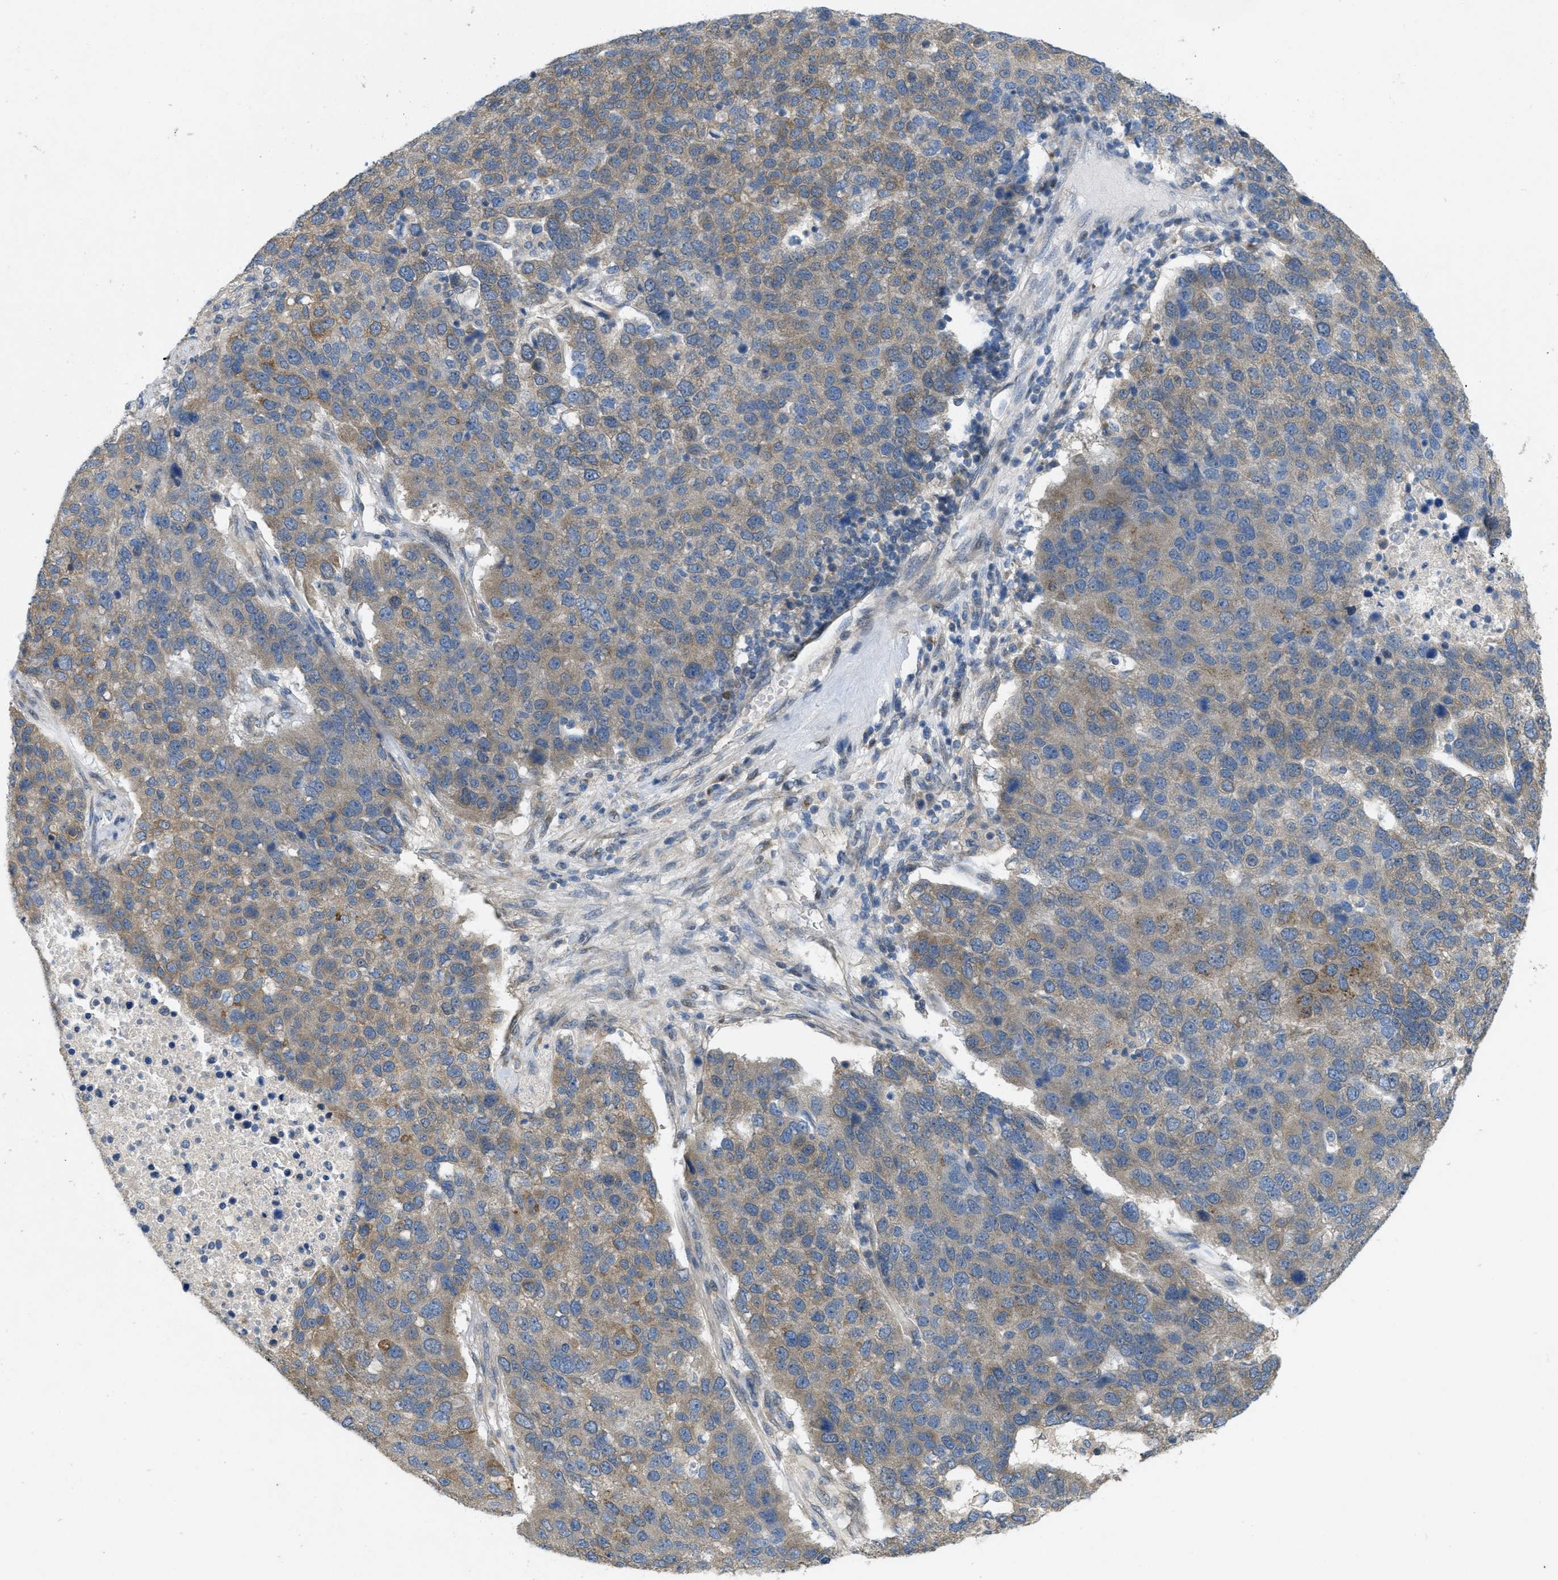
{"staining": {"intensity": "weak", "quantity": "<25%", "location": "cytoplasmic/membranous"}, "tissue": "pancreatic cancer", "cell_type": "Tumor cells", "image_type": "cancer", "snomed": [{"axis": "morphology", "description": "Adenocarcinoma, NOS"}, {"axis": "topography", "description": "Pancreas"}], "caption": "Immunohistochemistry image of adenocarcinoma (pancreatic) stained for a protein (brown), which displays no positivity in tumor cells. Brightfield microscopy of immunohistochemistry (IHC) stained with DAB (brown) and hematoxylin (blue), captured at high magnification.", "gene": "IFNLR1", "patient": {"sex": "female", "age": 61}}